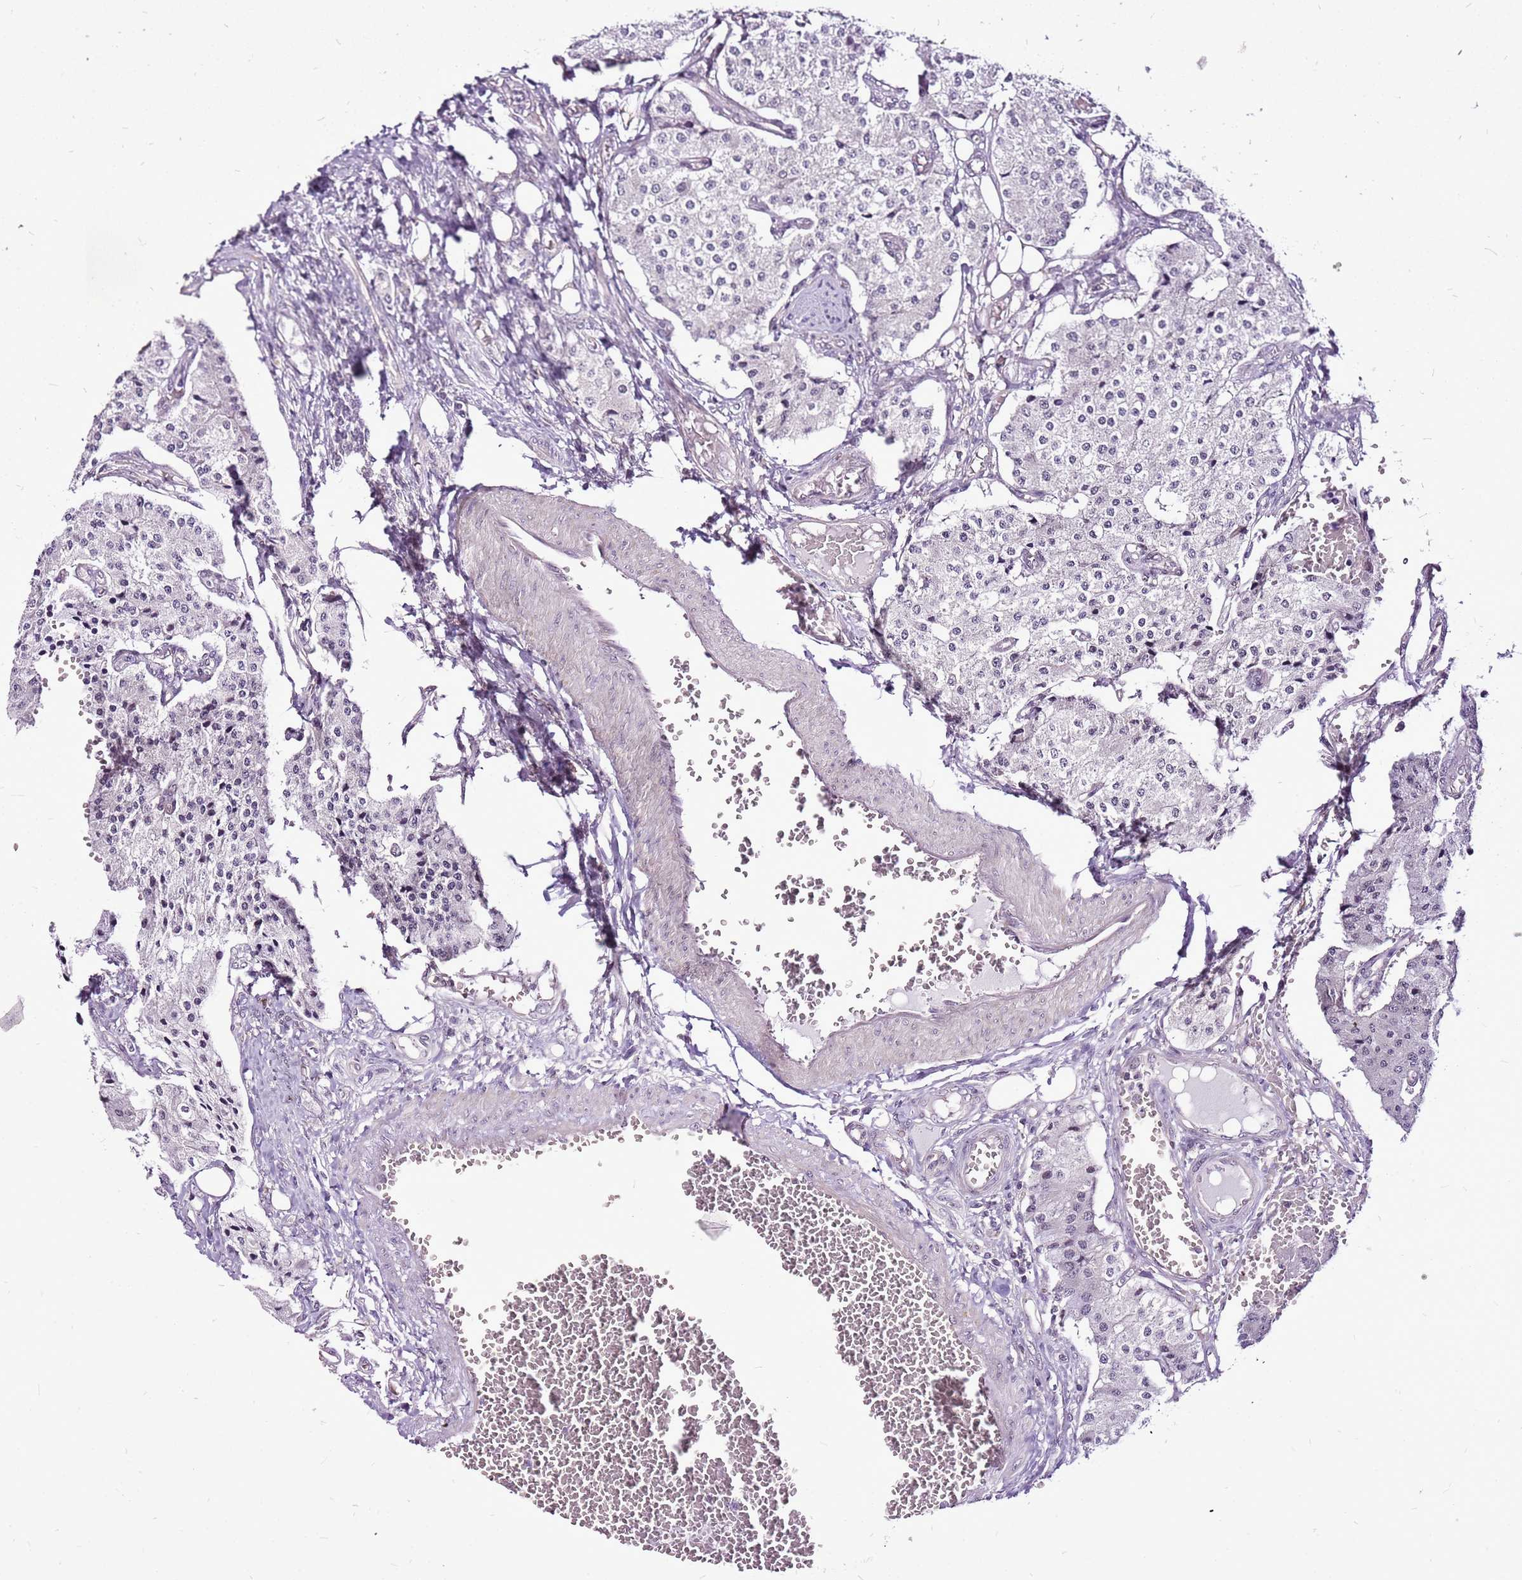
{"staining": {"intensity": "negative", "quantity": "none", "location": "none"}, "tissue": "carcinoid", "cell_type": "Tumor cells", "image_type": "cancer", "snomed": [{"axis": "morphology", "description": "Carcinoid, malignant, NOS"}, {"axis": "topography", "description": "Colon"}], "caption": "Carcinoid stained for a protein using immunohistochemistry reveals no expression tumor cells.", "gene": "CCDC166", "patient": {"sex": "female", "age": 52}}